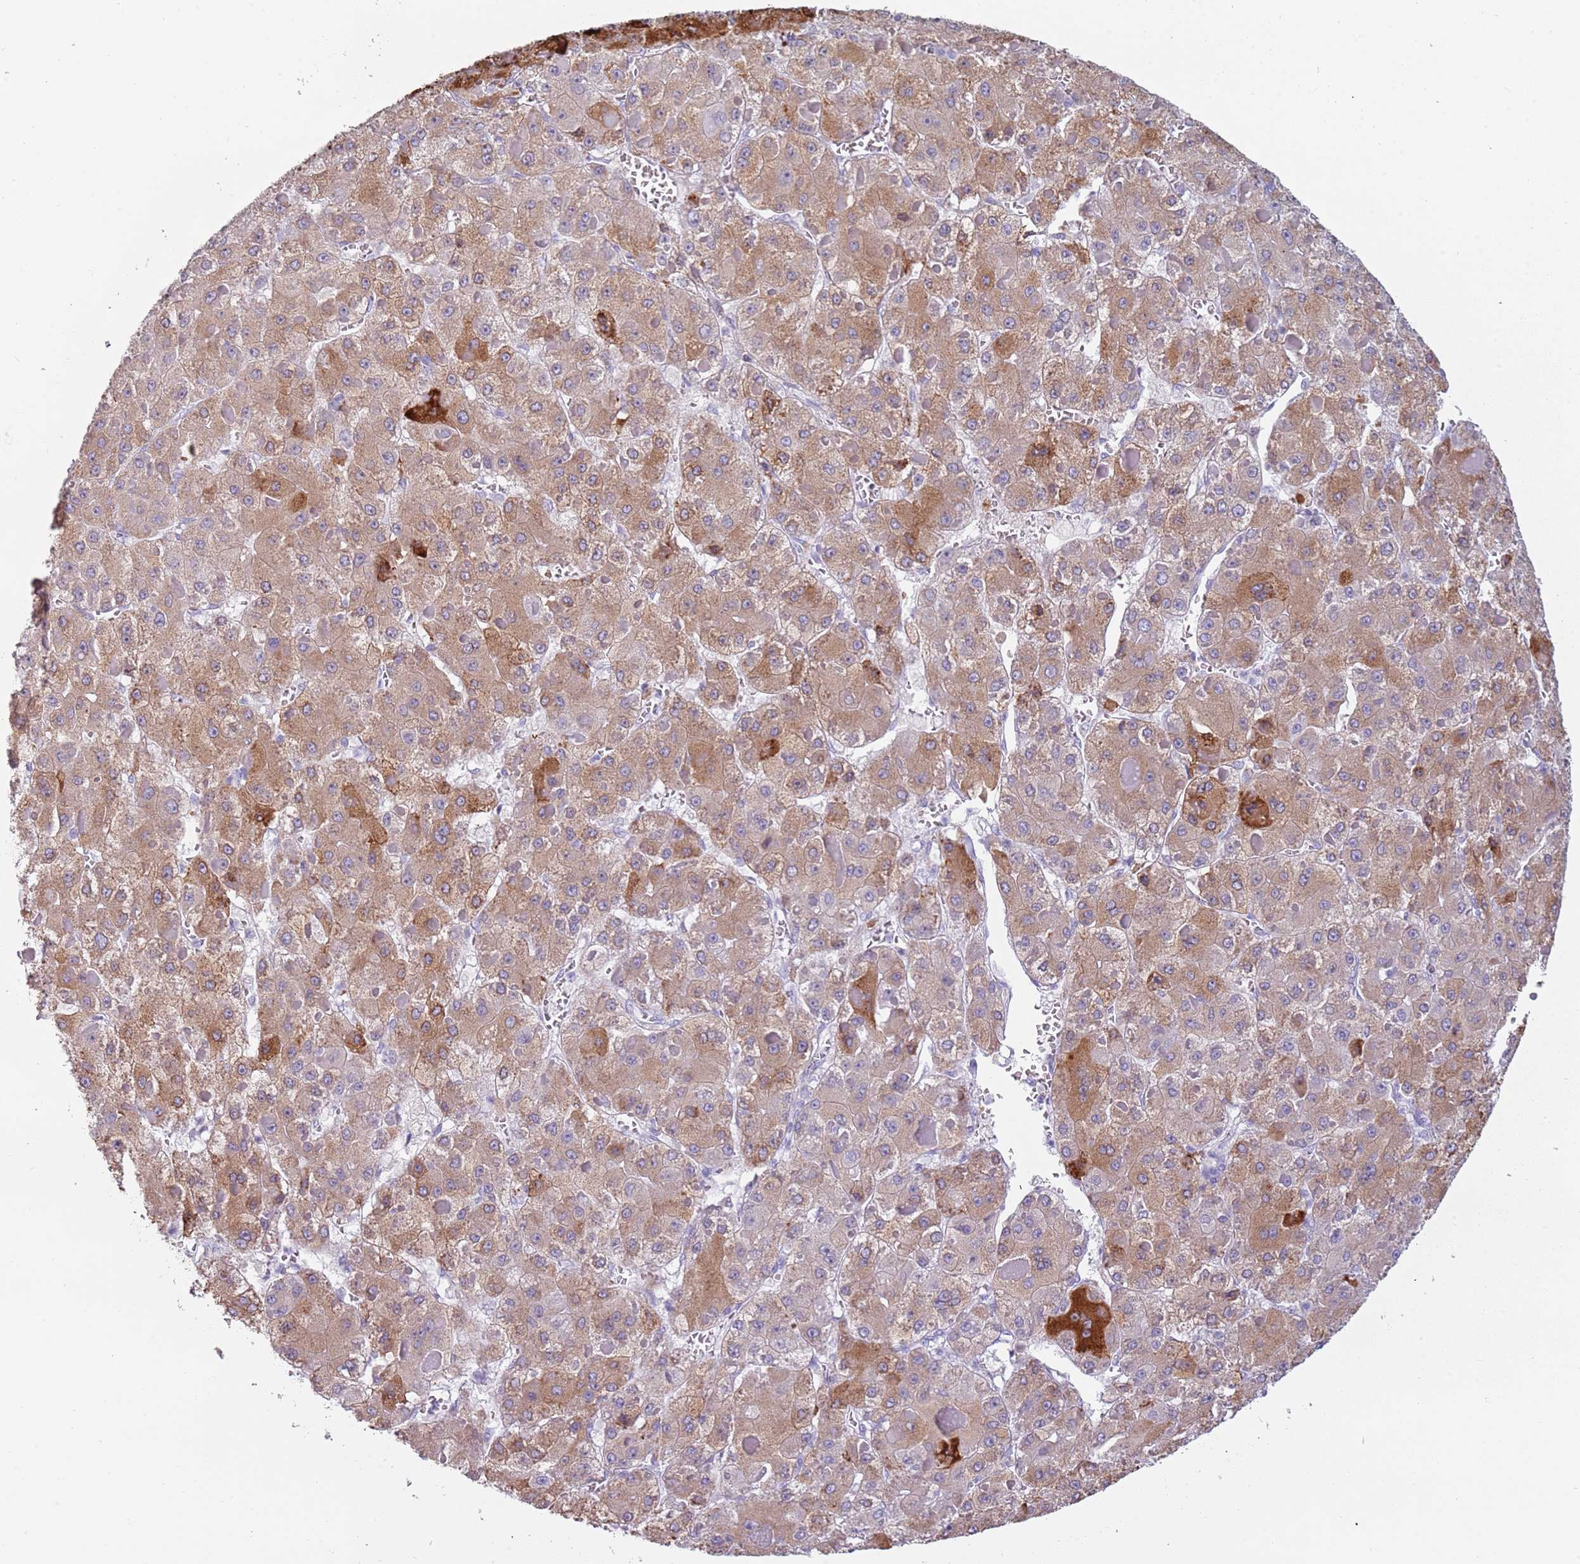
{"staining": {"intensity": "strong", "quantity": "25%-75%", "location": "cytoplasmic/membranous"}, "tissue": "liver cancer", "cell_type": "Tumor cells", "image_type": "cancer", "snomed": [{"axis": "morphology", "description": "Carcinoma, Hepatocellular, NOS"}, {"axis": "topography", "description": "Liver"}], "caption": "A brown stain labels strong cytoplasmic/membranous staining of a protein in liver cancer tumor cells.", "gene": "COLEC12", "patient": {"sex": "female", "age": 73}}